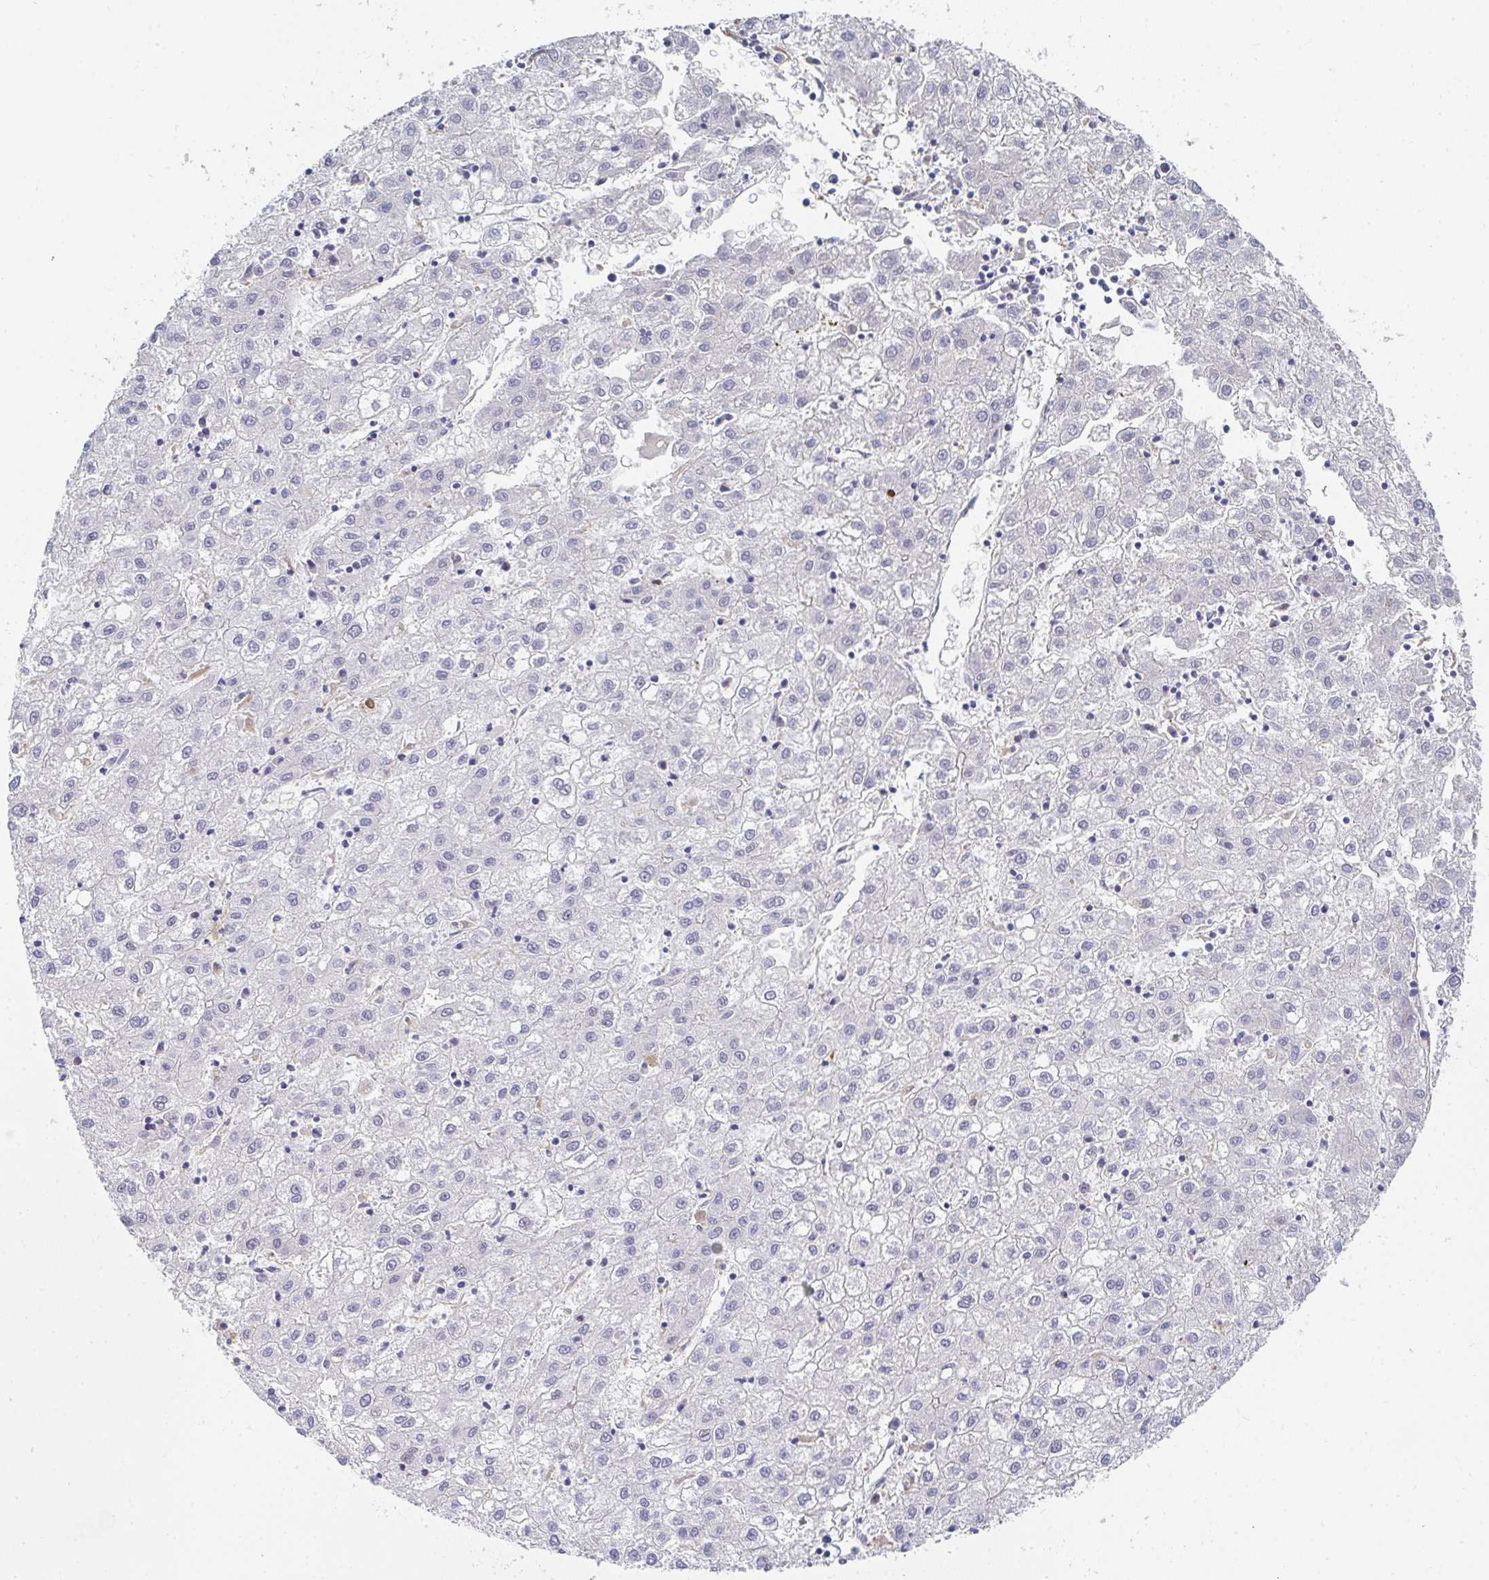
{"staining": {"intensity": "negative", "quantity": "none", "location": "none"}, "tissue": "liver cancer", "cell_type": "Tumor cells", "image_type": "cancer", "snomed": [{"axis": "morphology", "description": "Carcinoma, Hepatocellular, NOS"}, {"axis": "topography", "description": "Liver"}], "caption": "An immunohistochemistry (IHC) photomicrograph of liver cancer is shown. There is no staining in tumor cells of liver cancer.", "gene": "ZIC3", "patient": {"sex": "male", "age": 72}}